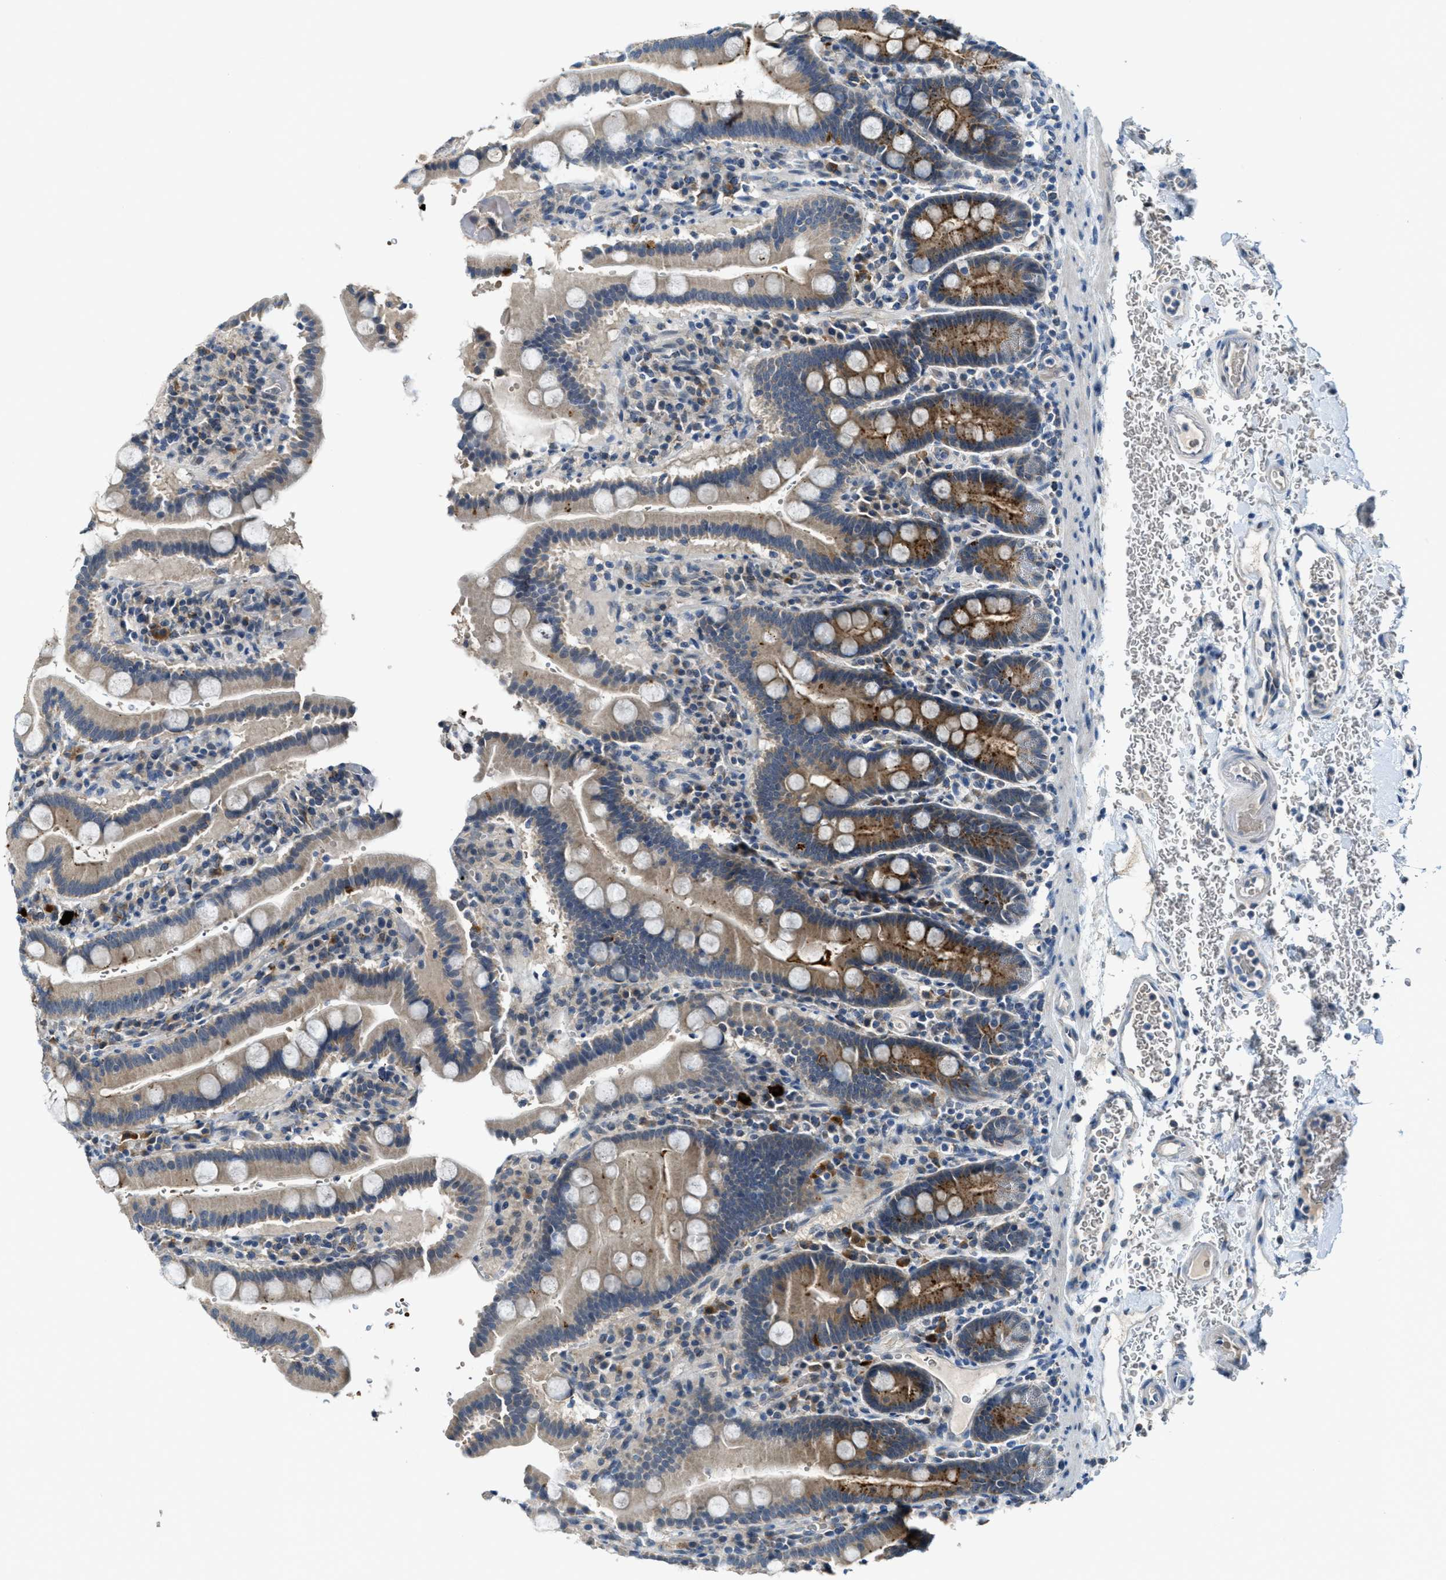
{"staining": {"intensity": "moderate", "quantity": "25%-75%", "location": "cytoplasmic/membranous"}, "tissue": "duodenum", "cell_type": "Glandular cells", "image_type": "normal", "snomed": [{"axis": "morphology", "description": "Normal tissue, NOS"}, {"axis": "topography", "description": "Small intestine, NOS"}], "caption": "Immunohistochemical staining of benign human duodenum reveals medium levels of moderate cytoplasmic/membranous positivity in approximately 25%-75% of glandular cells.", "gene": "CDON", "patient": {"sex": "female", "age": 71}}